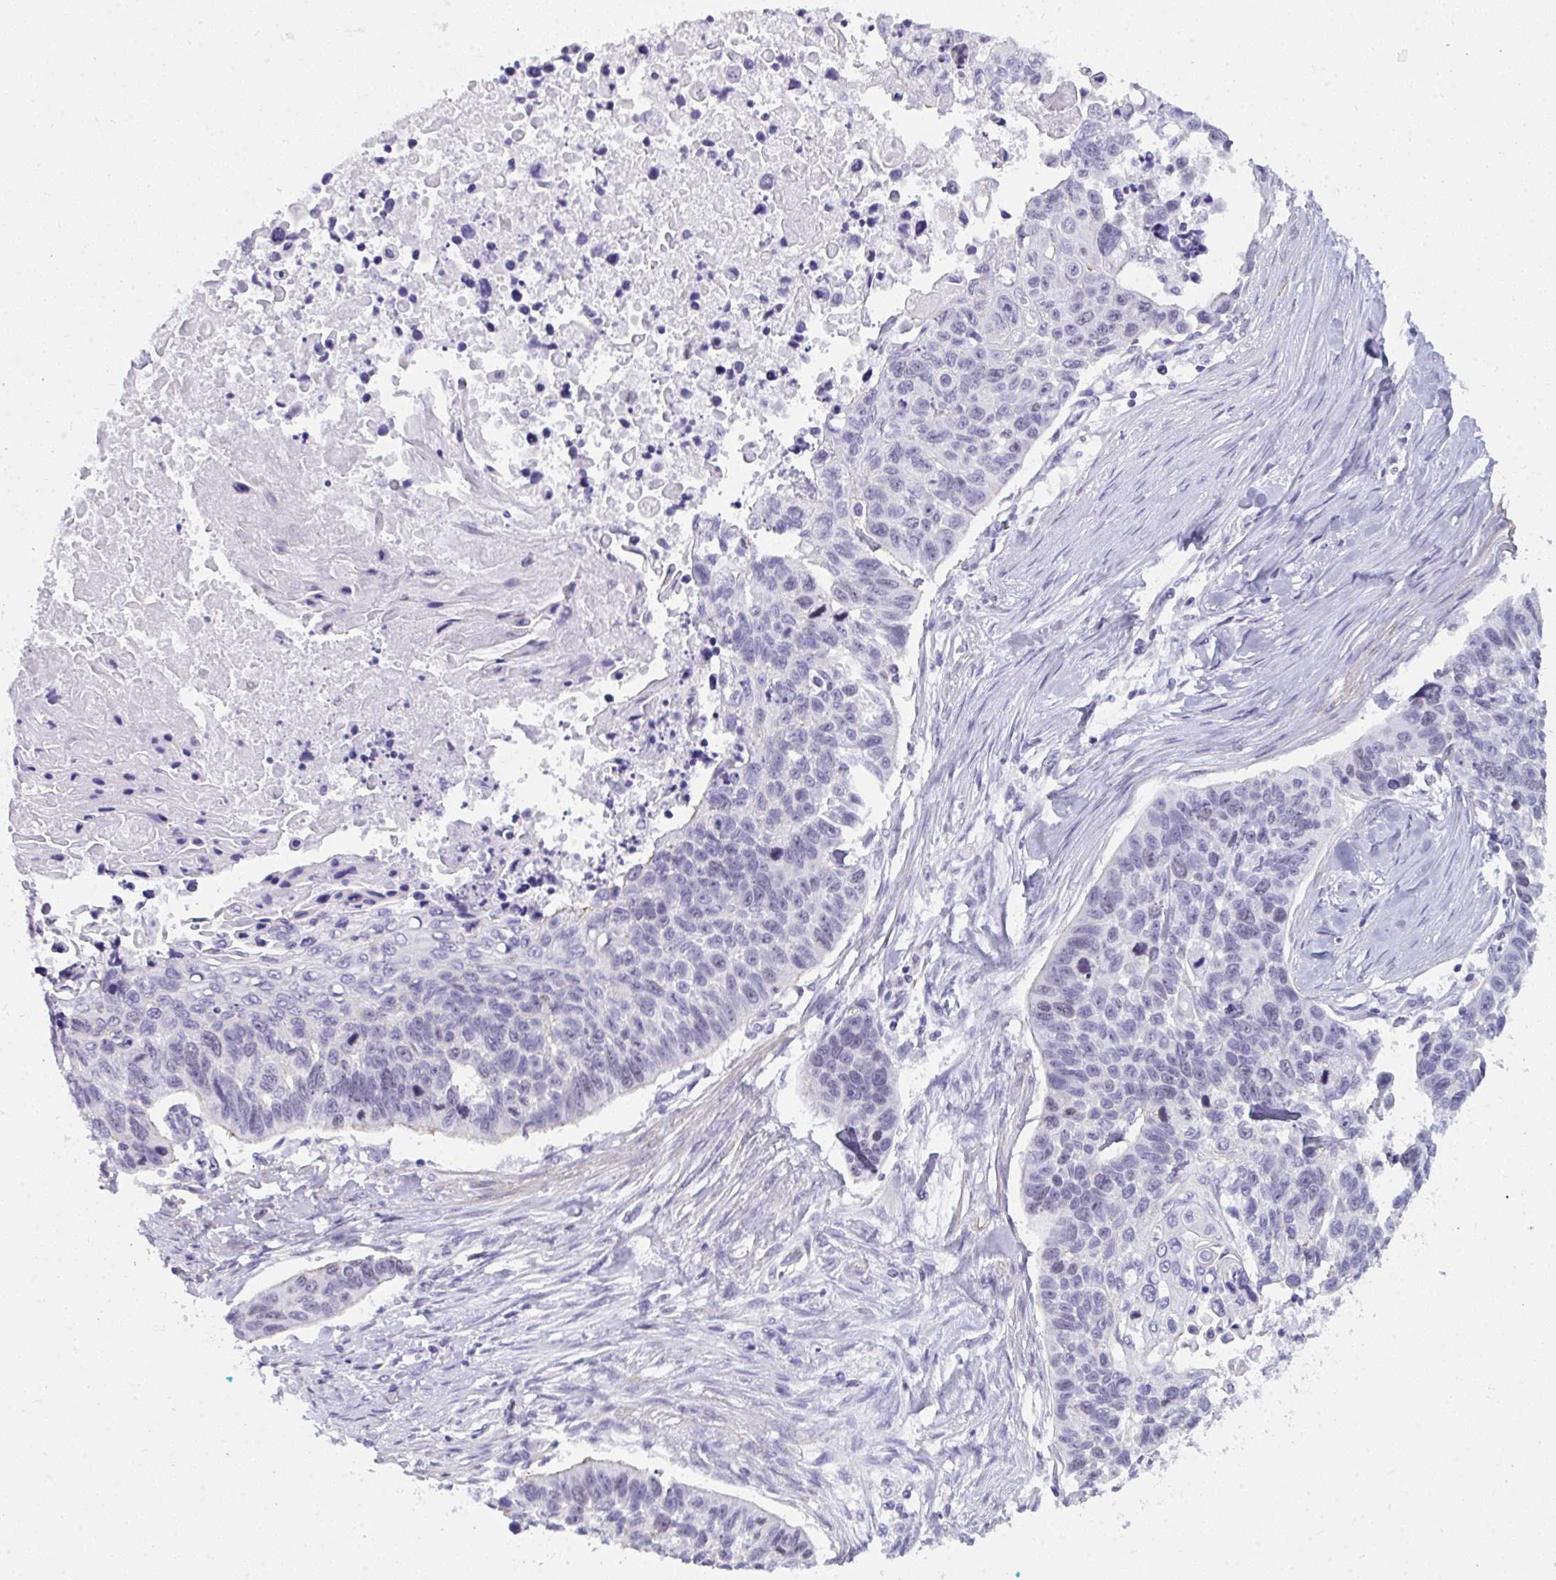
{"staining": {"intensity": "negative", "quantity": "none", "location": "none"}, "tissue": "lung cancer", "cell_type": "Tumor cells", "image_type": "cancer", "snomed": [{"axis": "morphology", "description": "Squamous cell carcinoma, NOS"}, {"axis": "topography", "description": "Lung"}], "caption": "Tumor cells are negative for brown protein staining in lung cancer (squamous cell carcinoma).", "gene": "SUZ12", "patient": {"sex": "male", "age": 62}}